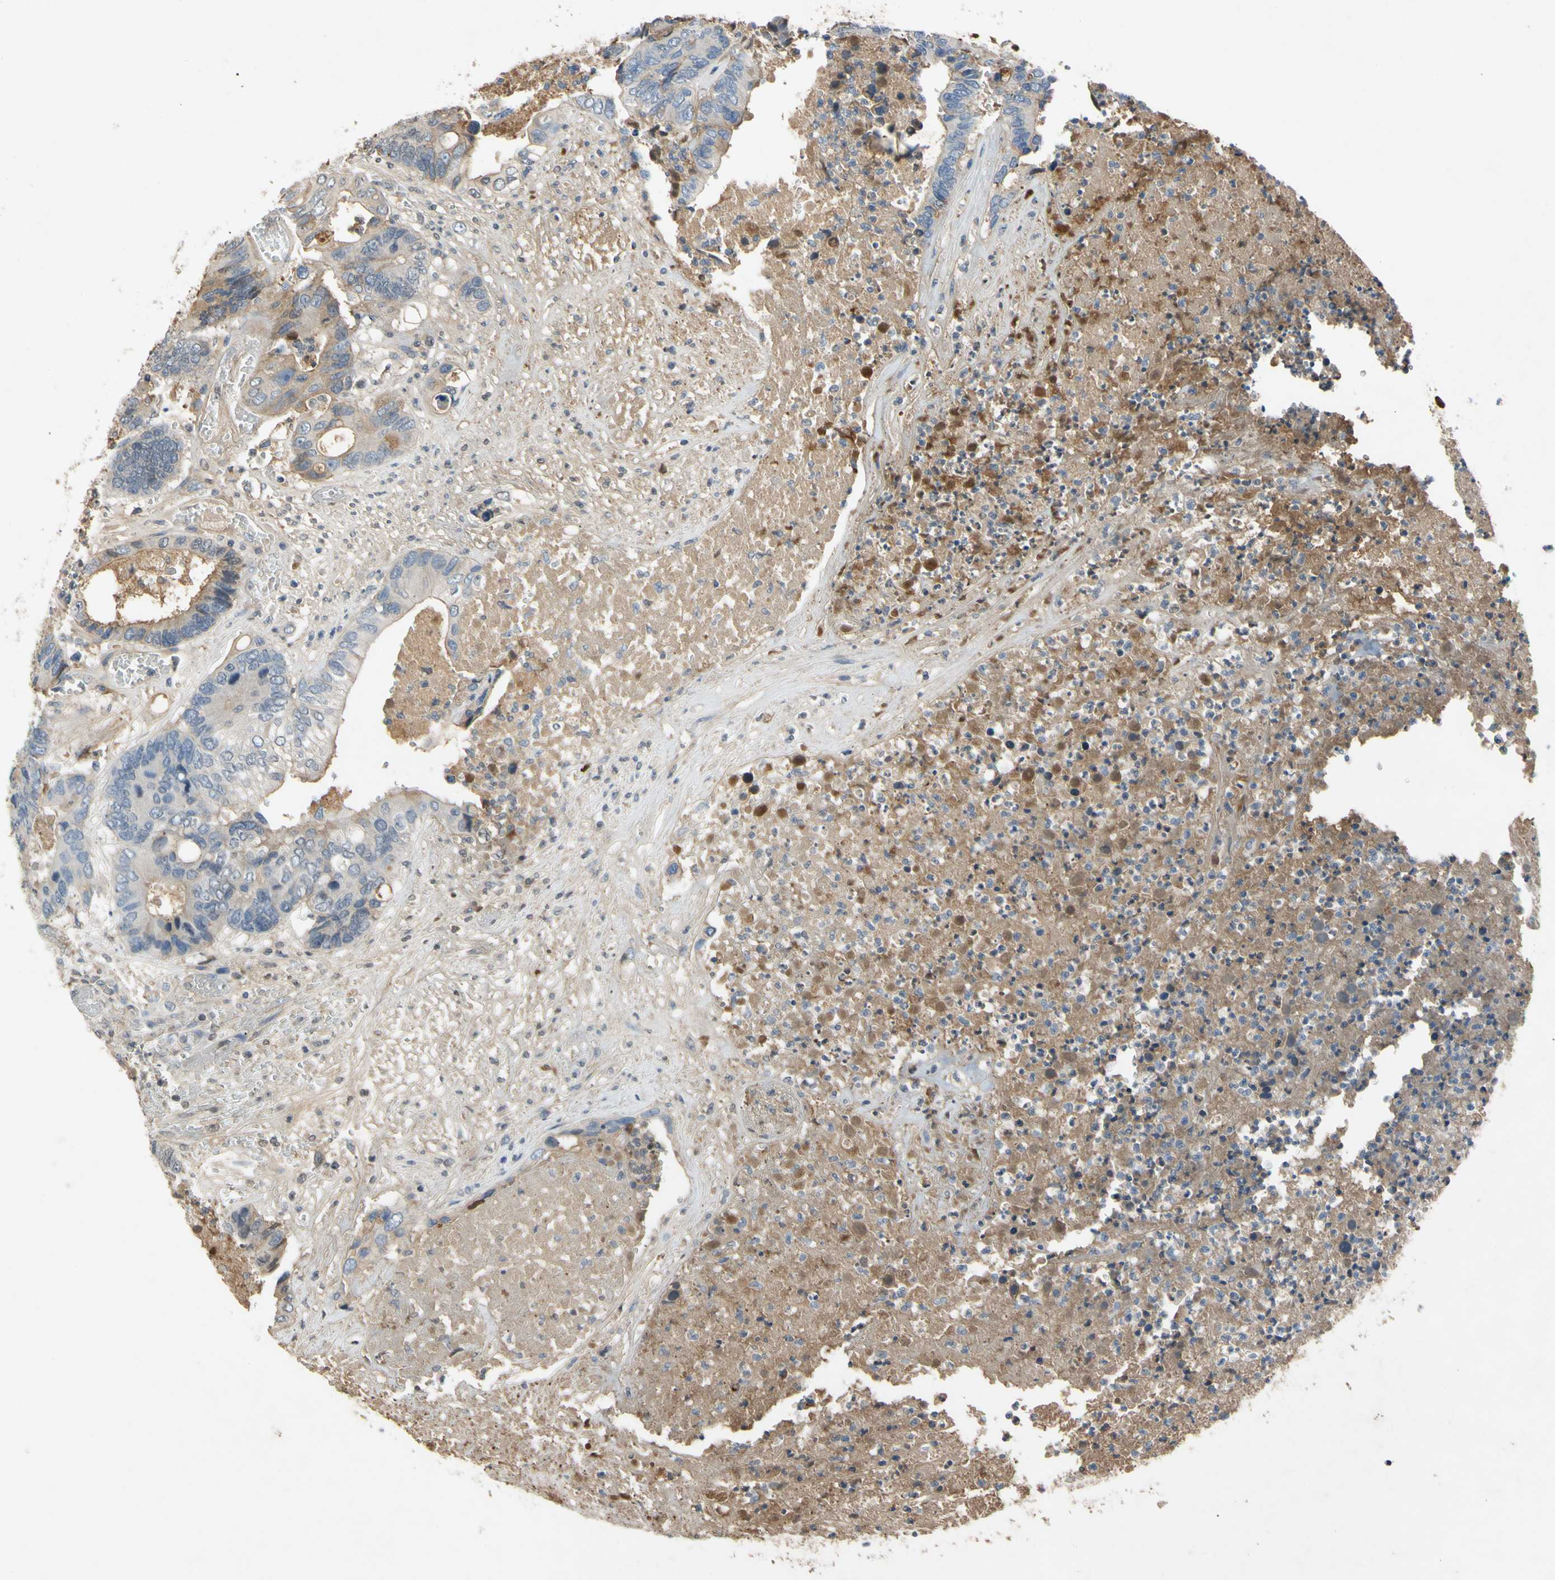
{"staining": {"intensity": "weak", "quantity": "<25%", "location": "cytoplasmic/membranous"}, "tissue": "colorectal cancer", "cell_type": "Tumor cells", "image_type": "cancer", "snomed": [{"axis": "morphology", "description": "Adenocarcinoma, NOS"}, {"axis": "topography", "description": "Rectum"}], "caption": "An immunohistochemistry micrograph of adenocarcinoma (colorectal) is shown. There is no staining in tumor cells of adenocarcinoma (colorectal).", "gene": "TIMP2", "patient": {"sex": "male", "age": 55}}